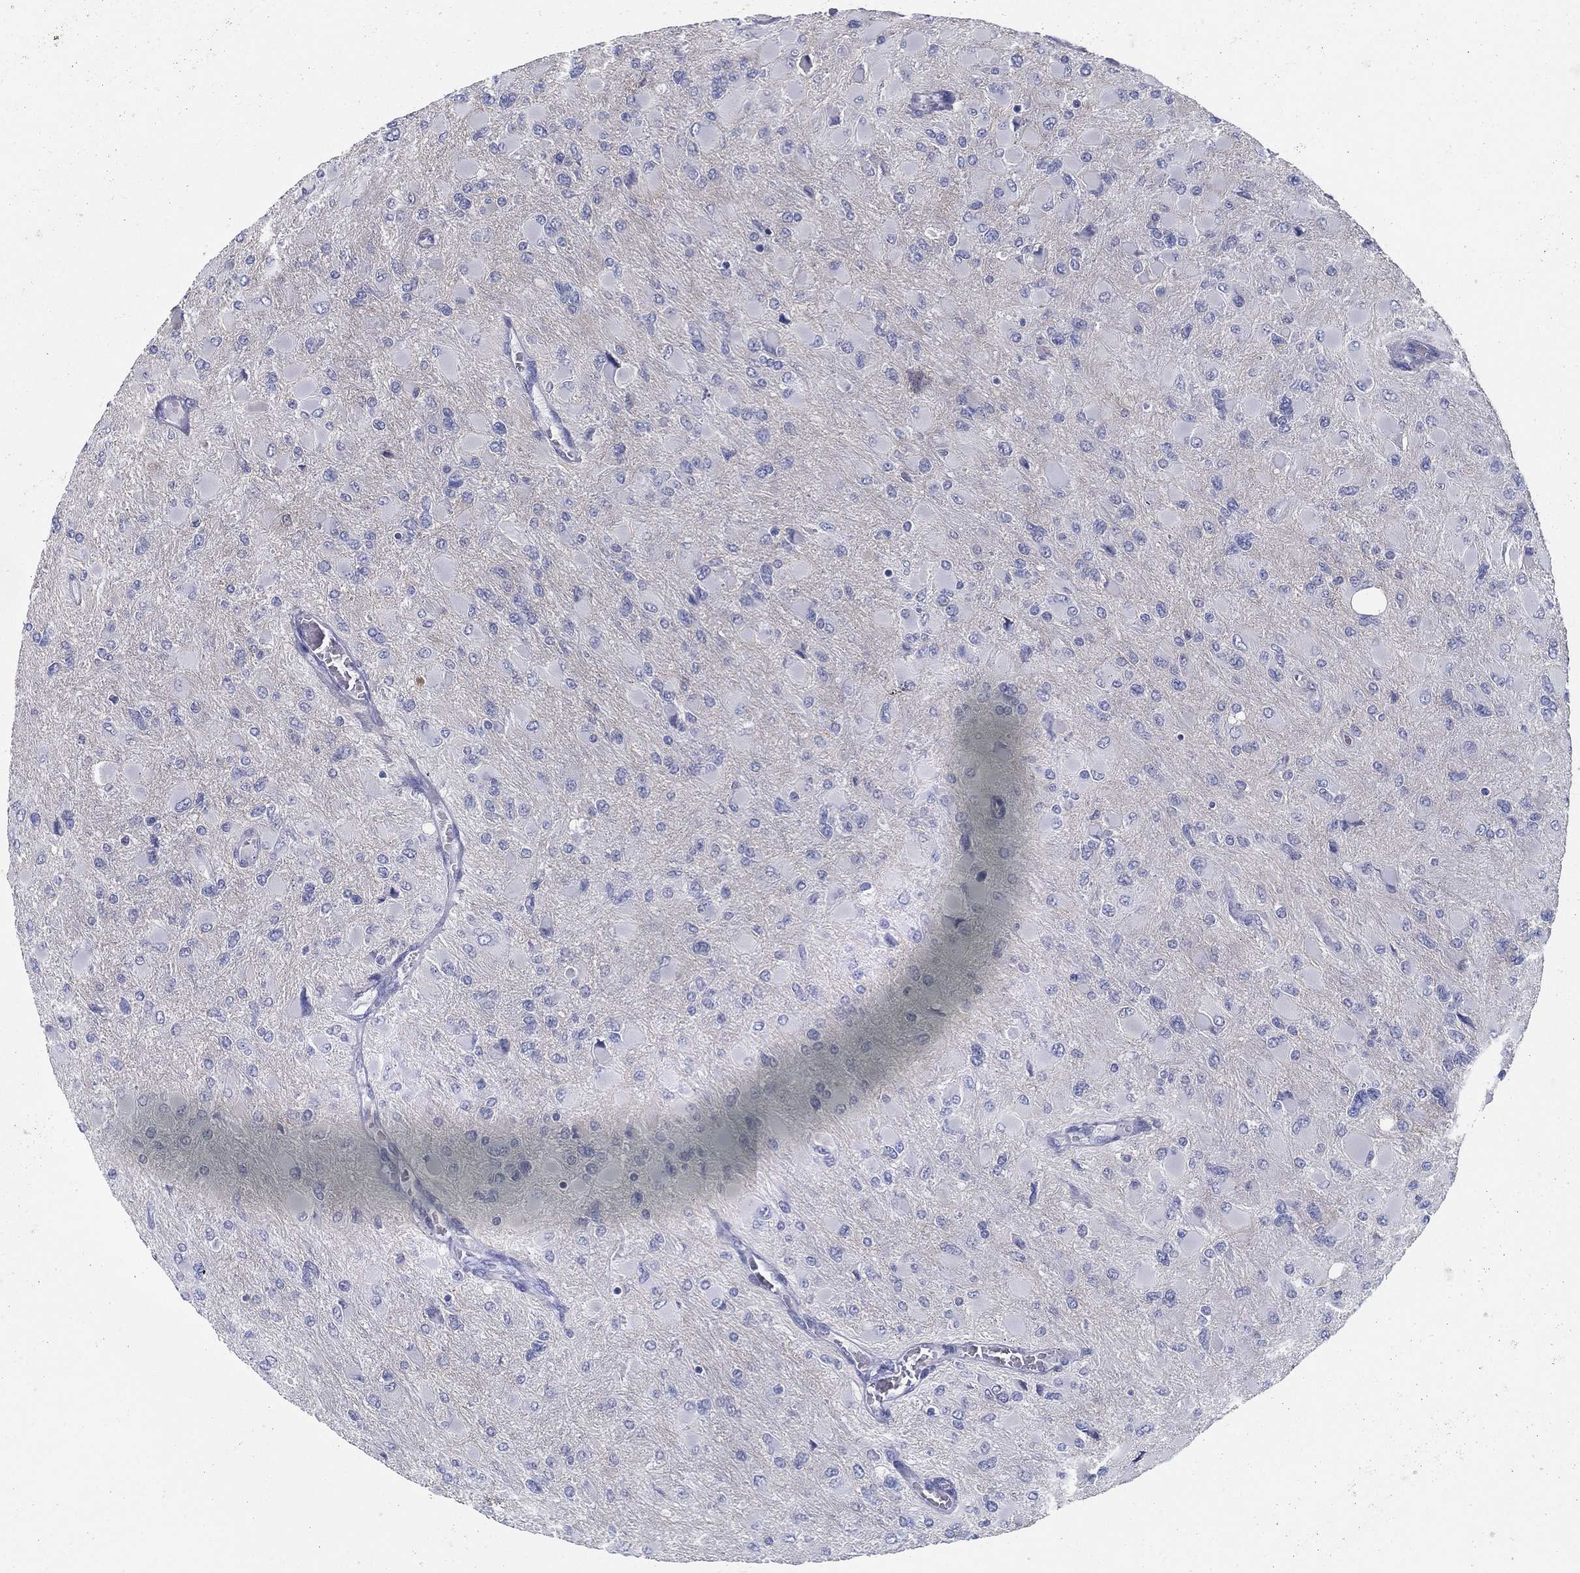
{"staining": {"intensity": "negative", "quantity": "none", "location": "none"}, "tissue": "glioma", "cell_type": "Tumor cells", "image_type": "cancer", "snomed": [{"axis": "morphology", "description": "Glioma, malignant, High grade"}, {"axis": "topography", "description": "Cerebral cortex"}], "caption": "Tumor cells show no significant staining in malignant glioma (high-grade).", "gene": "TMEM252", "patient": {"sex": "female", "age": 36}}